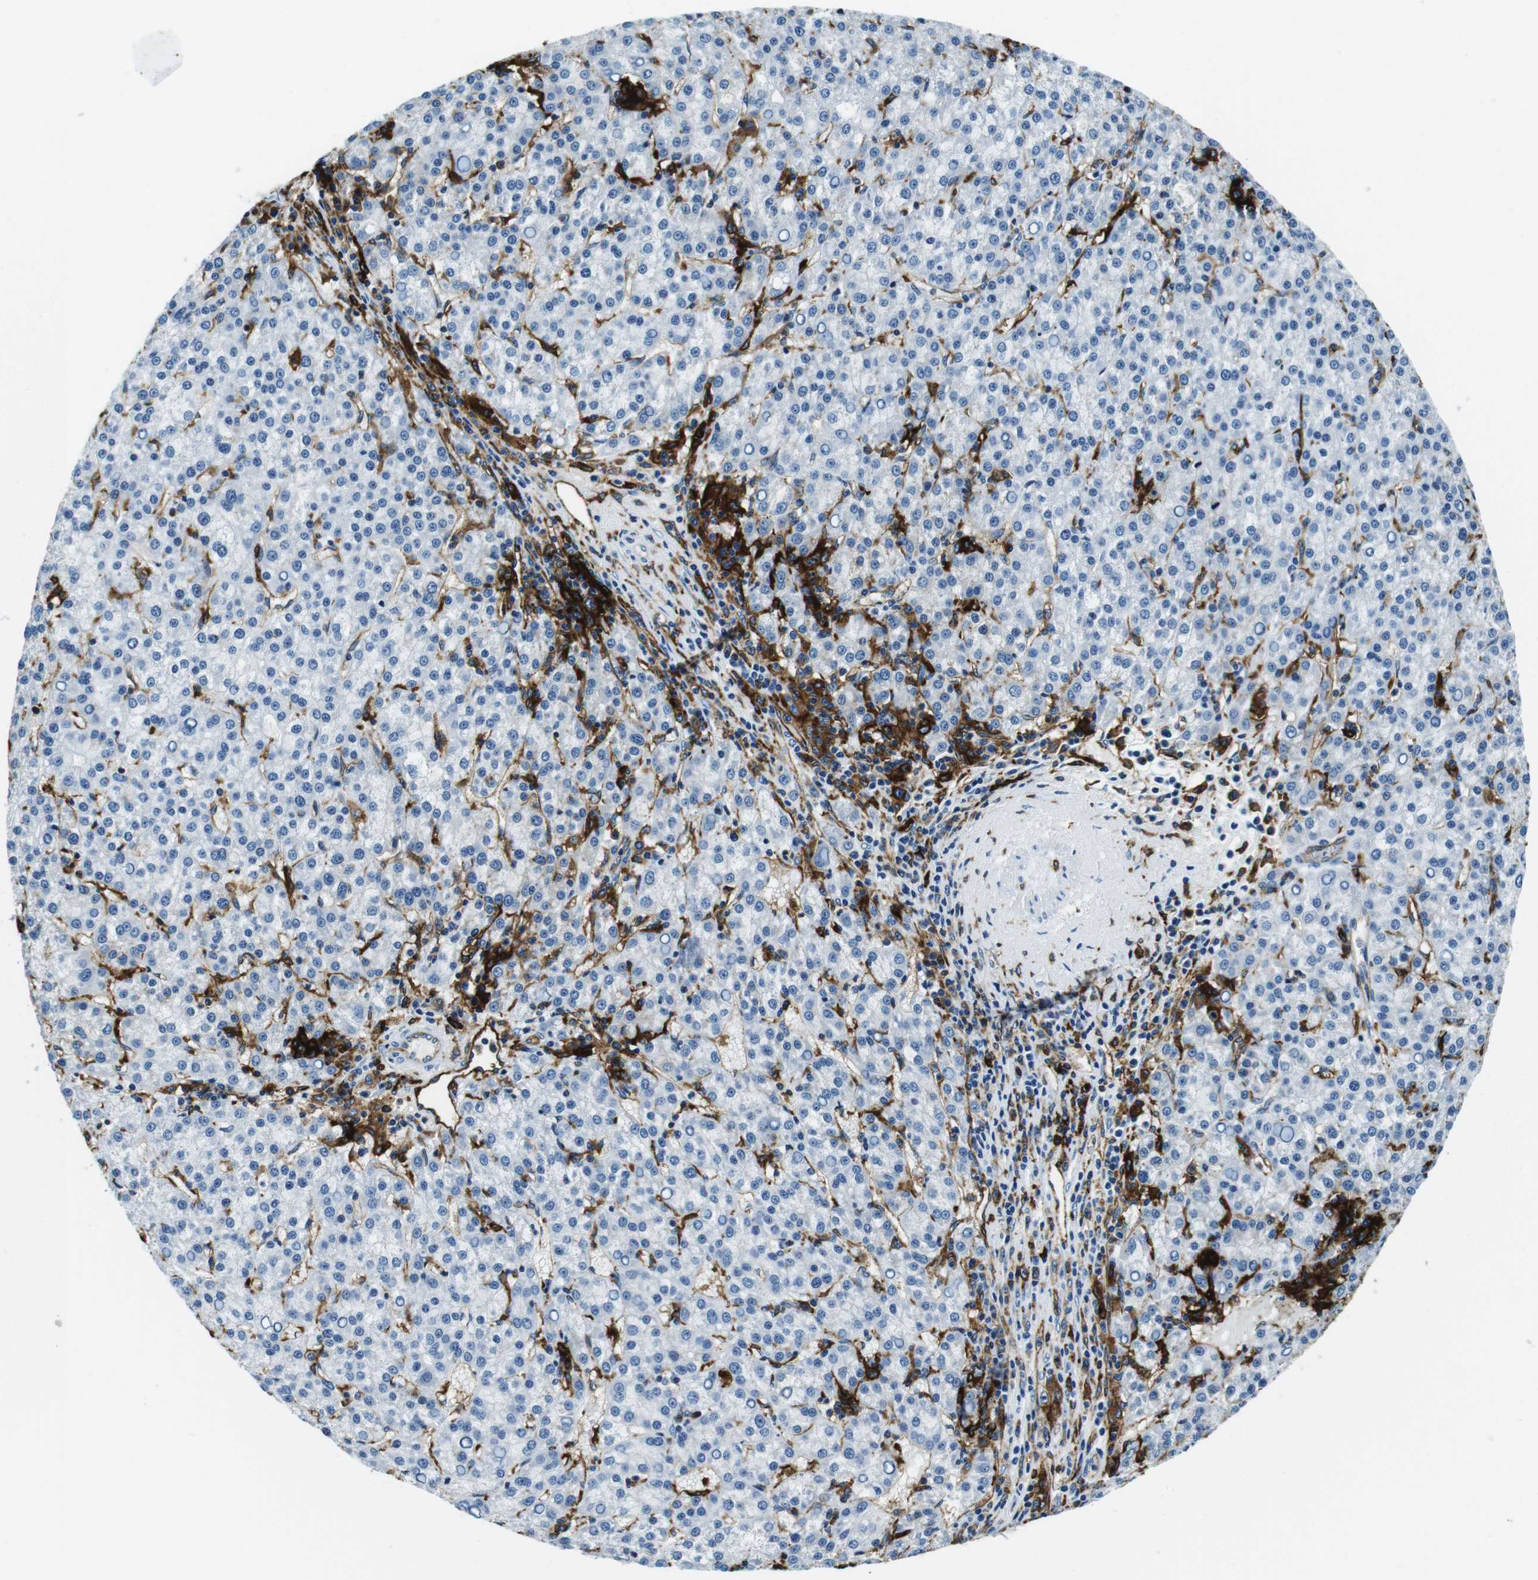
{"staining": {"intensity": "negative", "quantity": "none", "location": "none"}, "tissue": "liver cancer", "cell_type": "Tumor cells", "image_type": "cancer", "snomed": [{"axis": "morphology", "description": "Carcinoma, Hepatocellular, NOS"}, {"axis": "topography", "description": "Liver"}], "caption": "This is a micrograph of immunohistochemistry staining of liver cancer (hepatocellular carcinoma), which shows no staining in tumor cells. The staining is performed using DAB (3,3'-diaminobenzidine) brown chromogen with nuclei counter-stained in using hematoxylin.", "gene": "HLA-DRB1", "patient": {"sex": "female", "age": 58}}